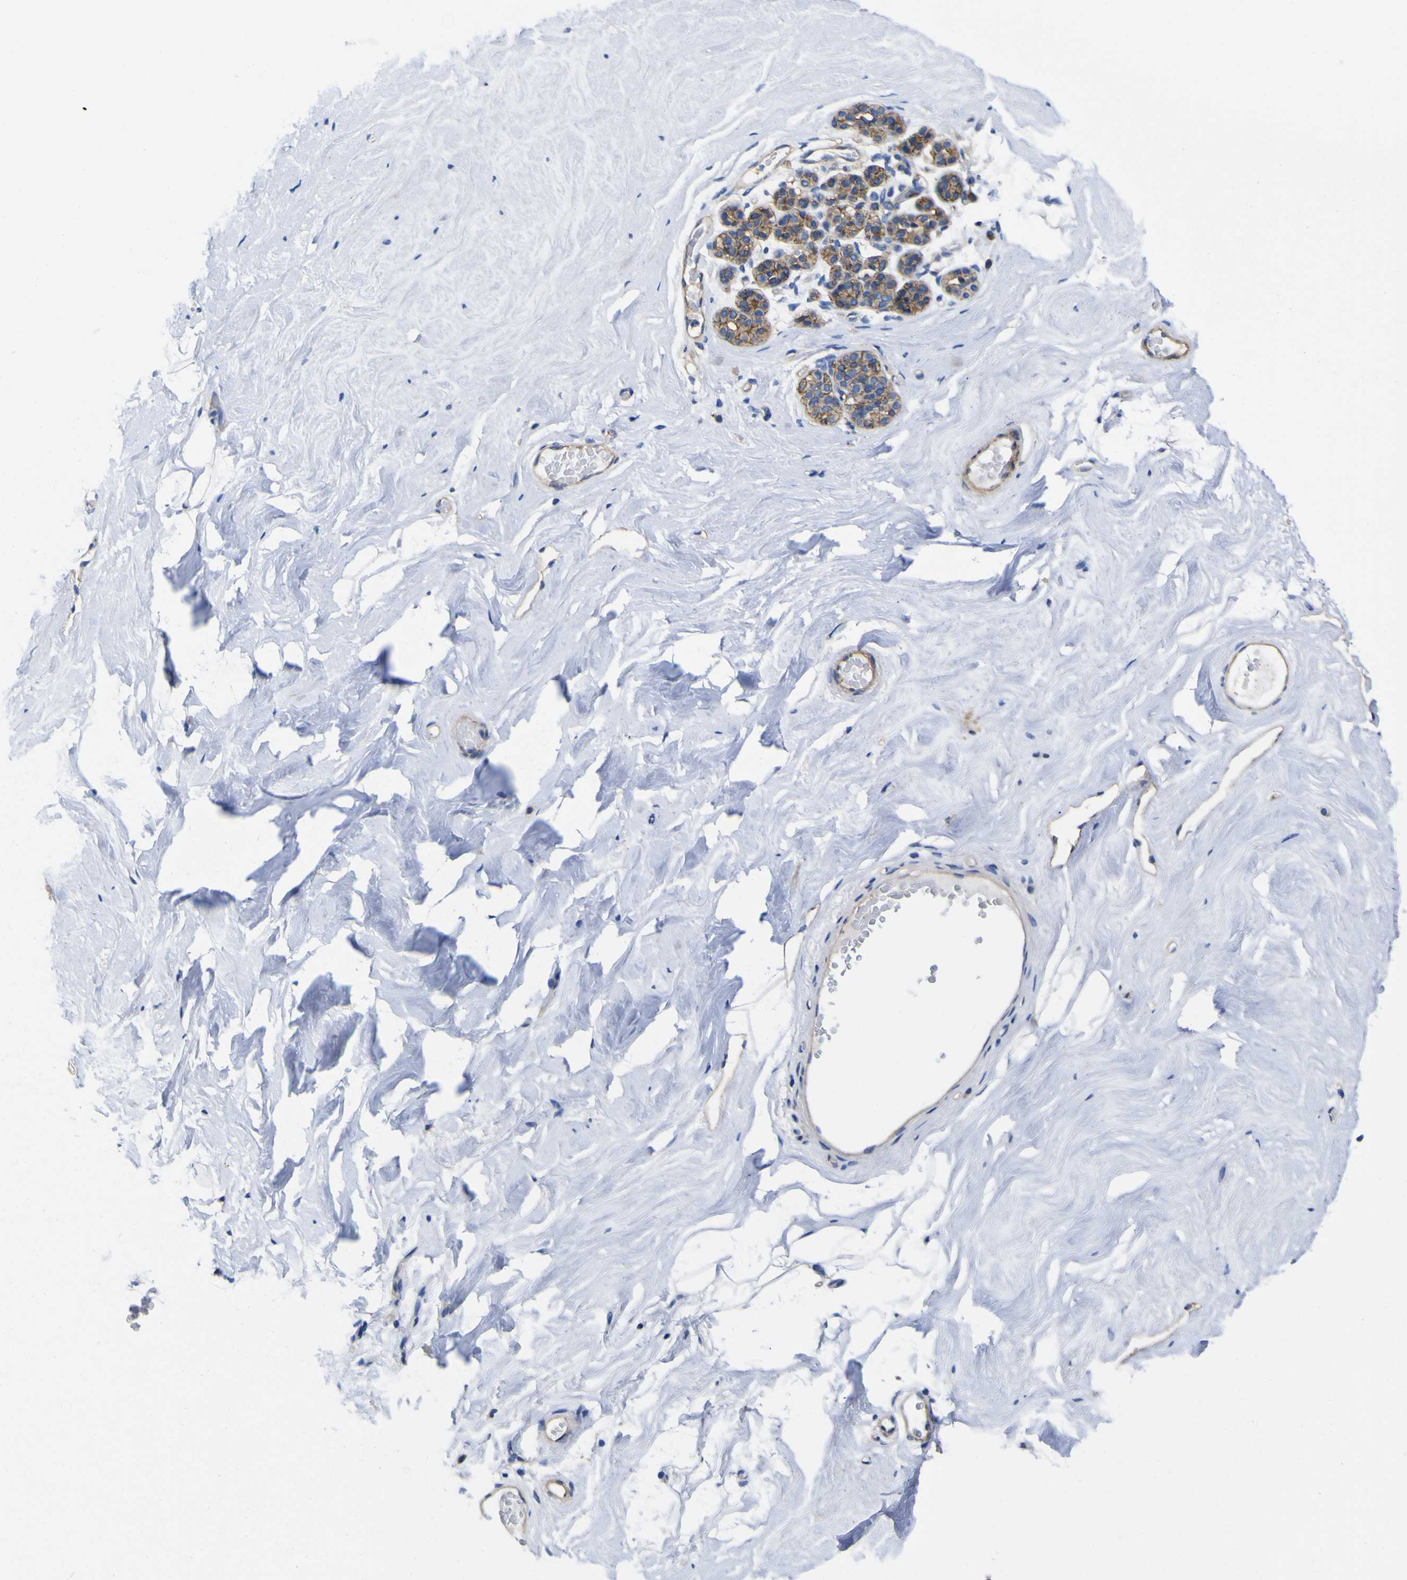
{"staining": {"intensity": "negative", "quantity": "none", "location": "none"}, "tissue": "breast", "cell_type": "Adipocytes", "image_type": "normal", "snomed": [{"axis": "morphology", "description": "Normal tissue, NOS"}, {"axis": "topography", "description": "Breast"}], "caption": "A histopathology image of breast stained for a protein demonstrates no brown staining in adipocytes. Brightfield microscopy of immunohistochemistry stained with DAB (3,3'-diaminobenzidine) (brown) and hematoxylin (blue), captured at high magnification.", "gene": "CD151", "patient": {"sex": "female", "age": 75}}